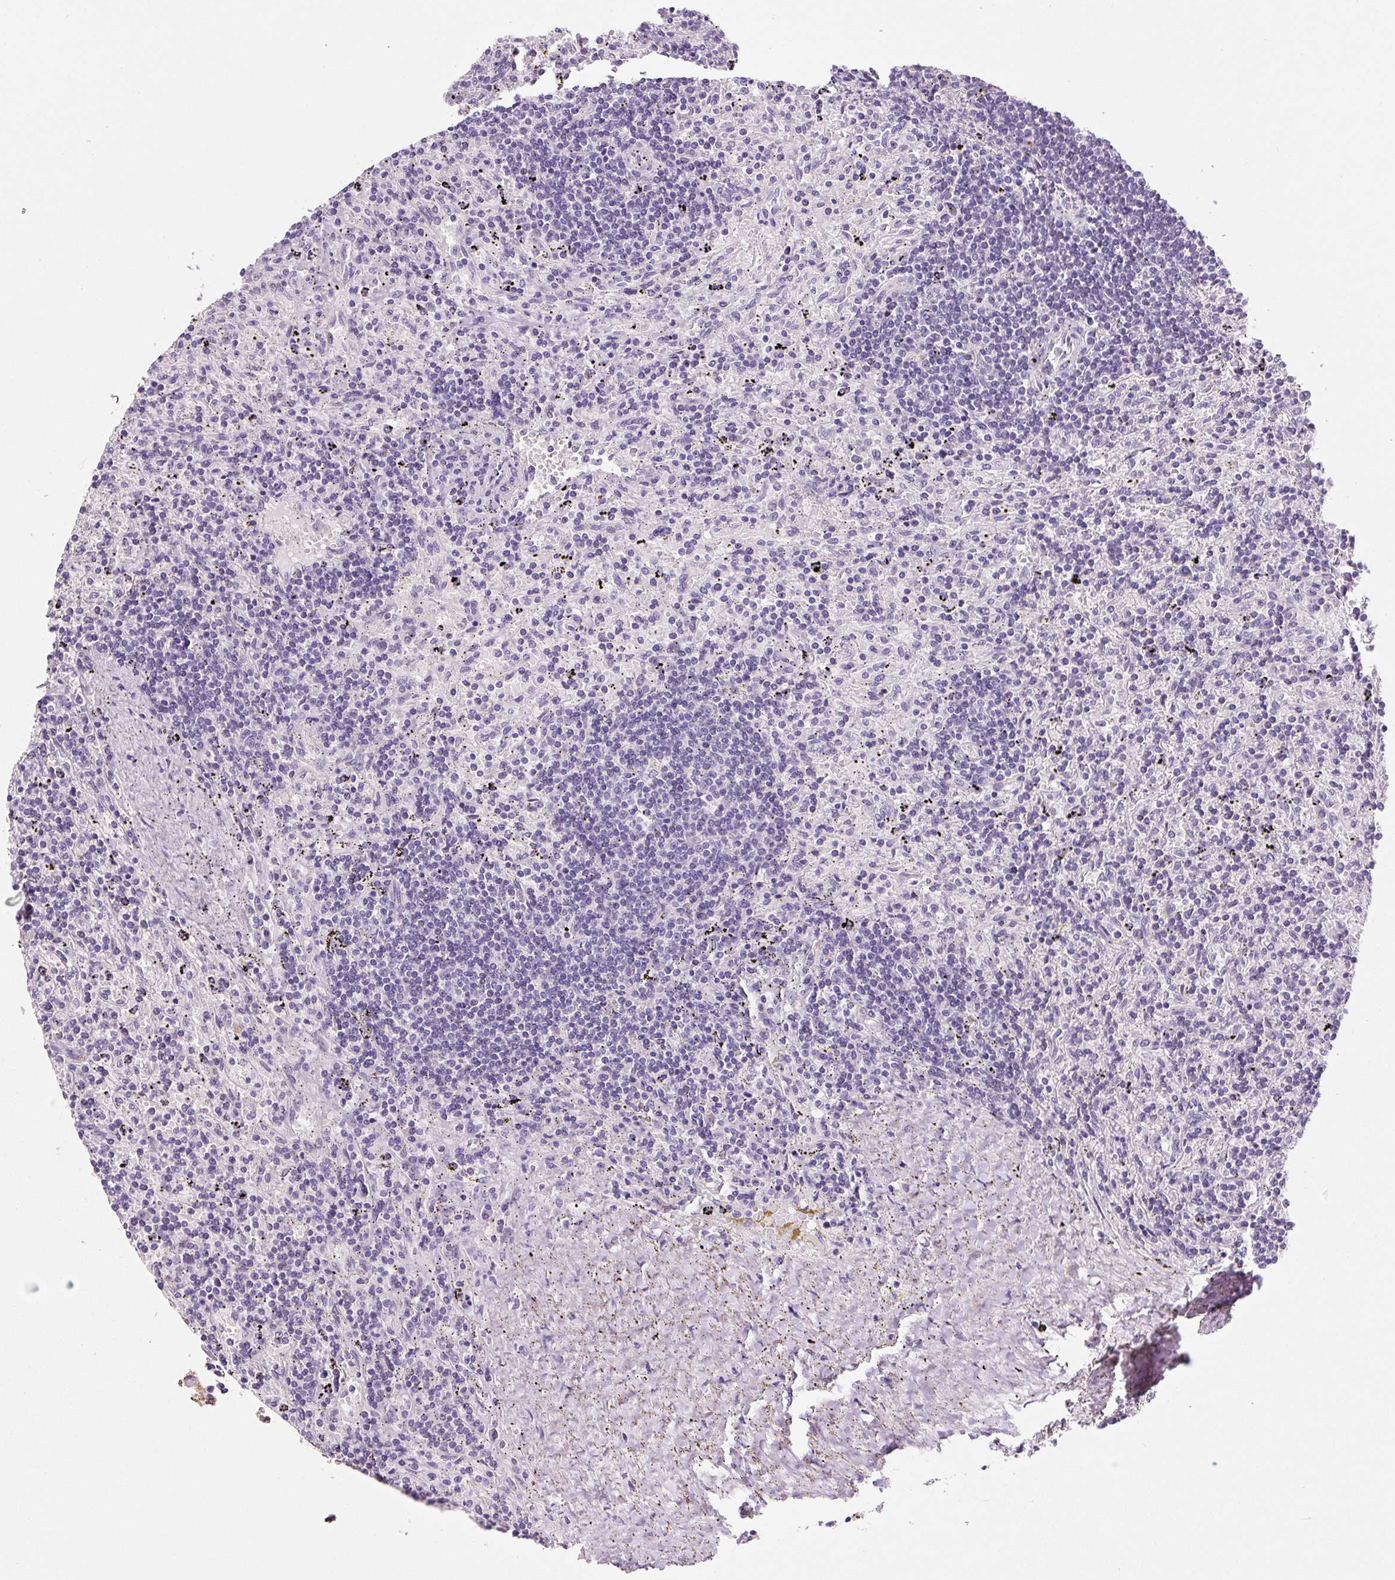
{"staining": {"intensity": "negative", "quantity": "none", "location": "none"}, "tissue": "lymphoma", "cell_type": "Tumor cells", "image_type": "cancer", "snomed": [{"axis": "morphology", "description": "Malignant lymphoma, non-Hodgkin's type, Low grade"}, {"axis": "topography", "description": "Spleen"}], "caption": "An IHC image of low-grade malignant lymphoma, non-Hodgkin's type is shown. There is no staining in tumor cells of low-grade malignant lymphoma, non-Hodgkin's type.", "gene": "SYP", "patient": {"sex": "male", "age": 76}}